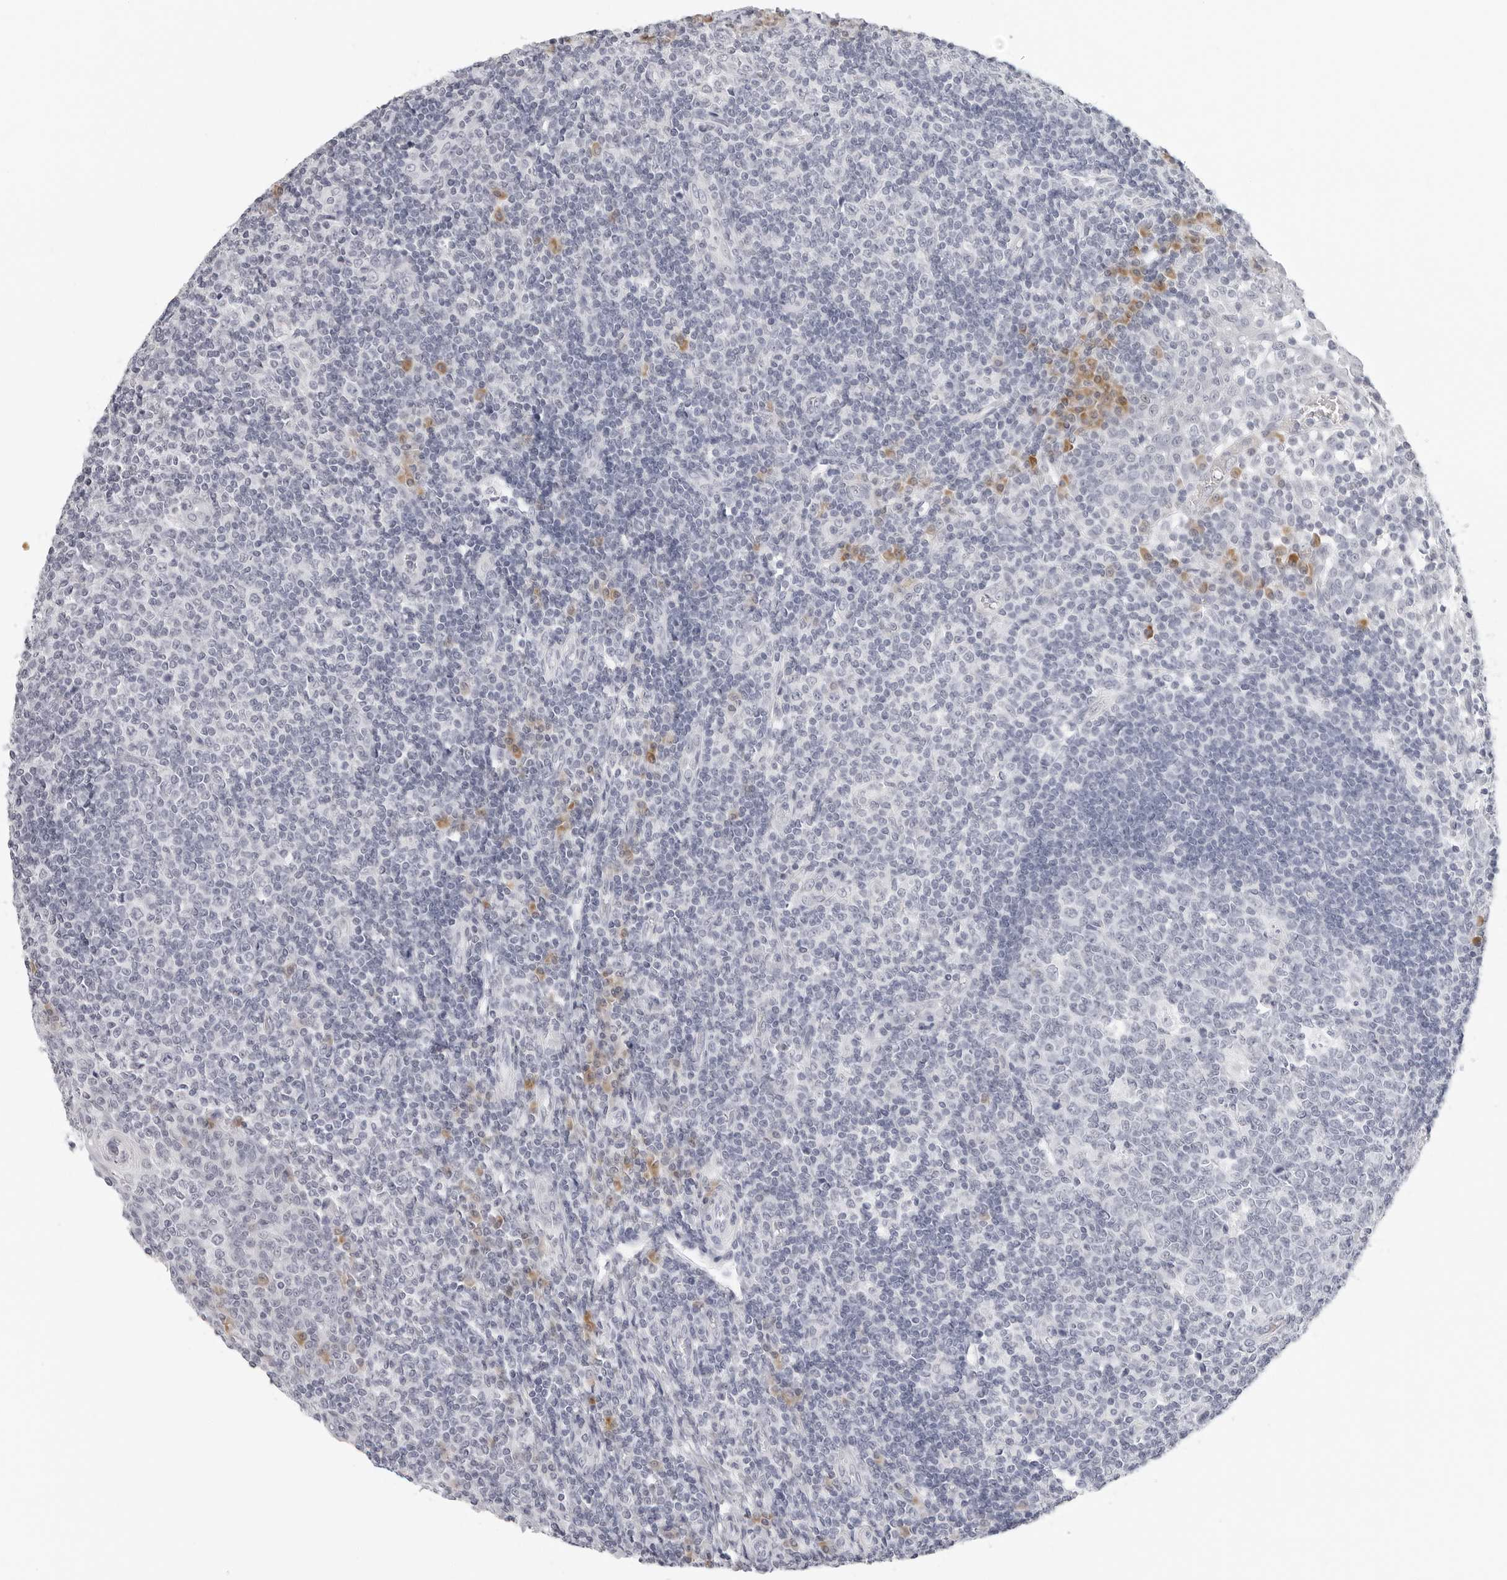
{"staining": {"intensity": "negative", "quantity": "none", "location": "none"}, "tissue": "tonsil", "cell_type": "Germinal center cells", "image_type": "normal", "snomed": [{"axis": "morphology", "description": "Normal tissue, NOS"}, {"axis": "topography", "description": "Tonsil"}], "caption": "Histopathology image shows no significant protein staining in germinal center cells of benign tonsil.", "gene": "EDN2", "patient": {"sex": "female", "age": 19}}